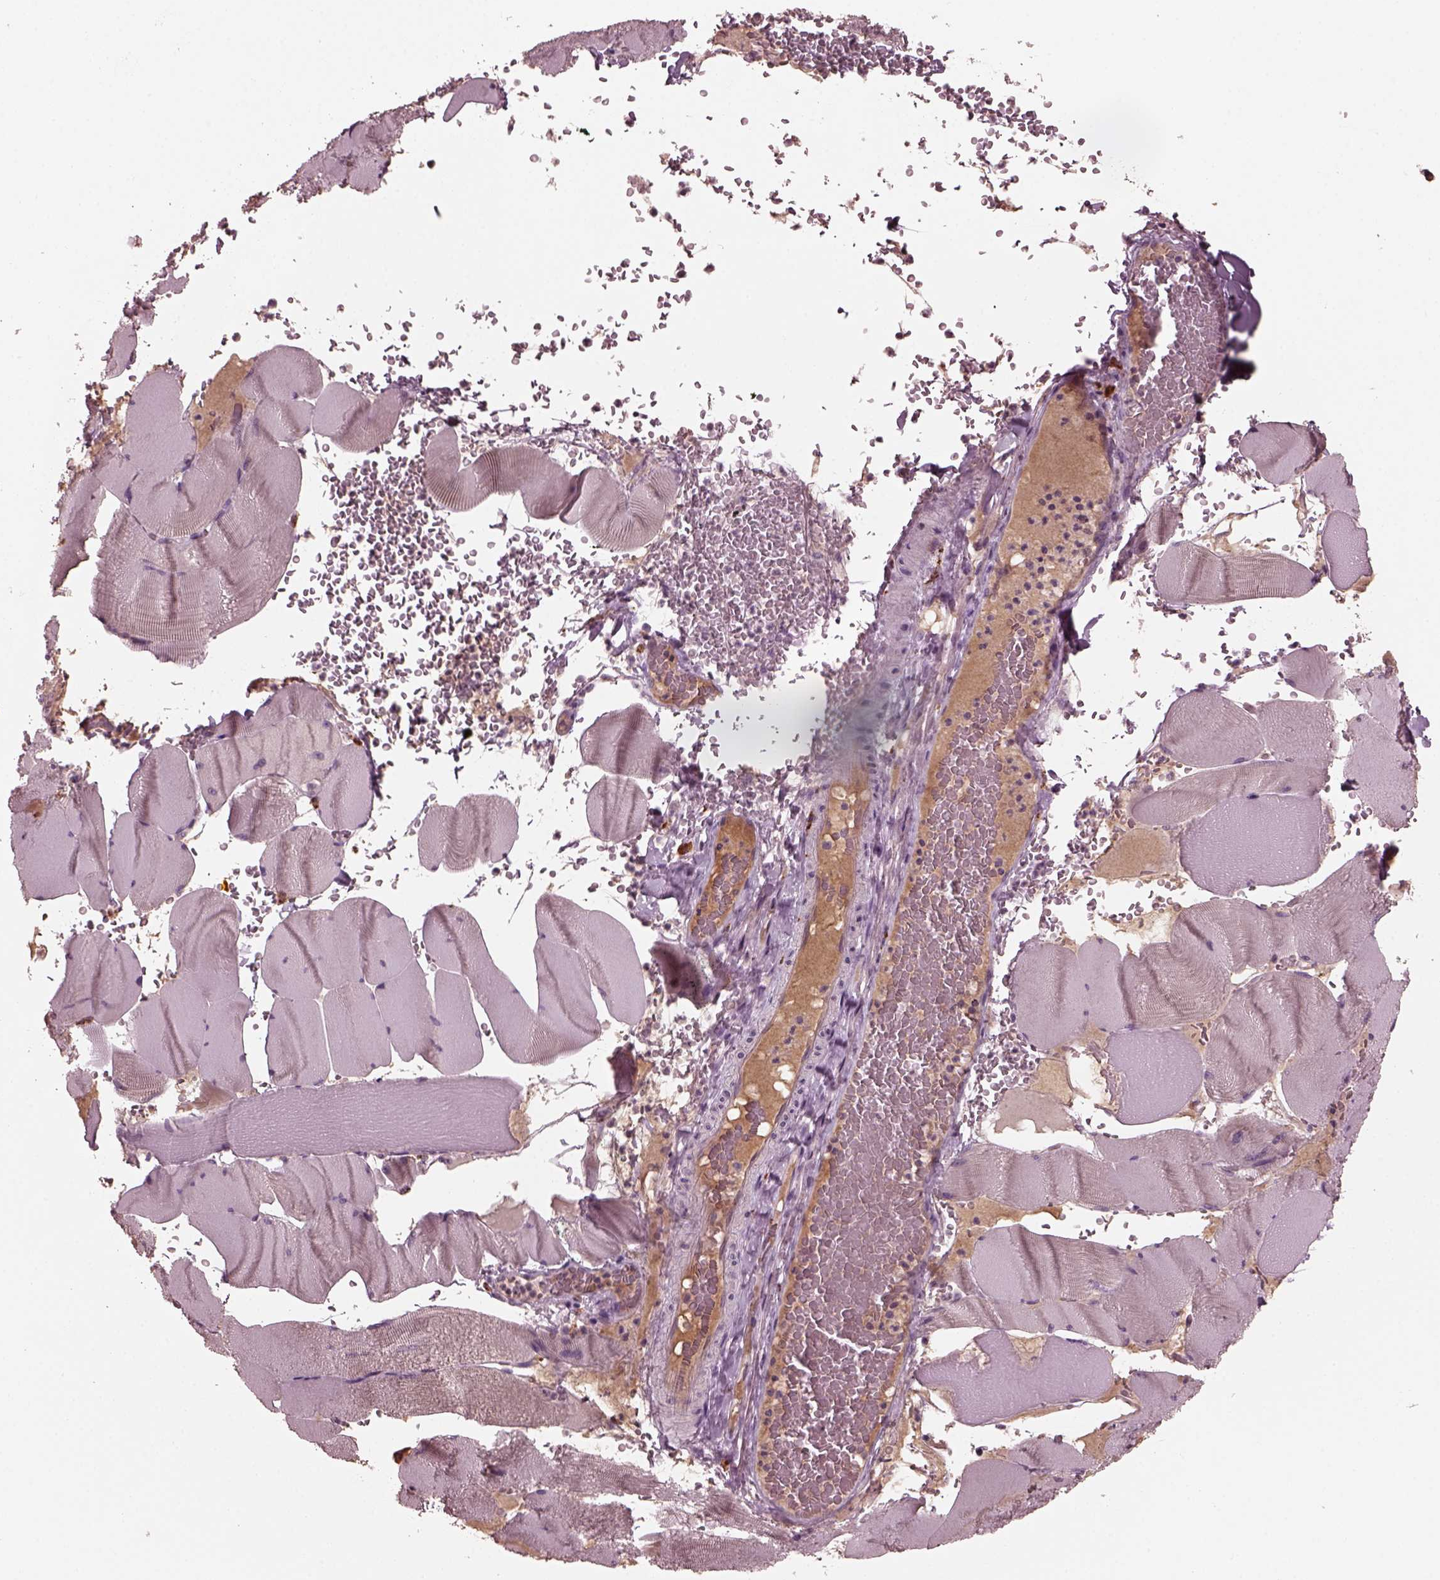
{"staining": {"intensity": "negative", "quantity": "none", "location": "none"}, "tissue": "skeletal muscle", "cell_type": "Myocytes", "image_type": "normal", "snomed": [{"axis": "morphology", "description": "Normal tissue, NOS"}, {"axis": "topography", "description": "Skeletal muscle"}], "caption": "Myocytes are negative for brown protein staining in unremarkable skeletal muscle. (Brightfield microscopy of DAB (3,3'-diaminobenzidine) IHC at high magnification).", "gene": "PORCN", "patient": {"sex": "male", "age": 56}}